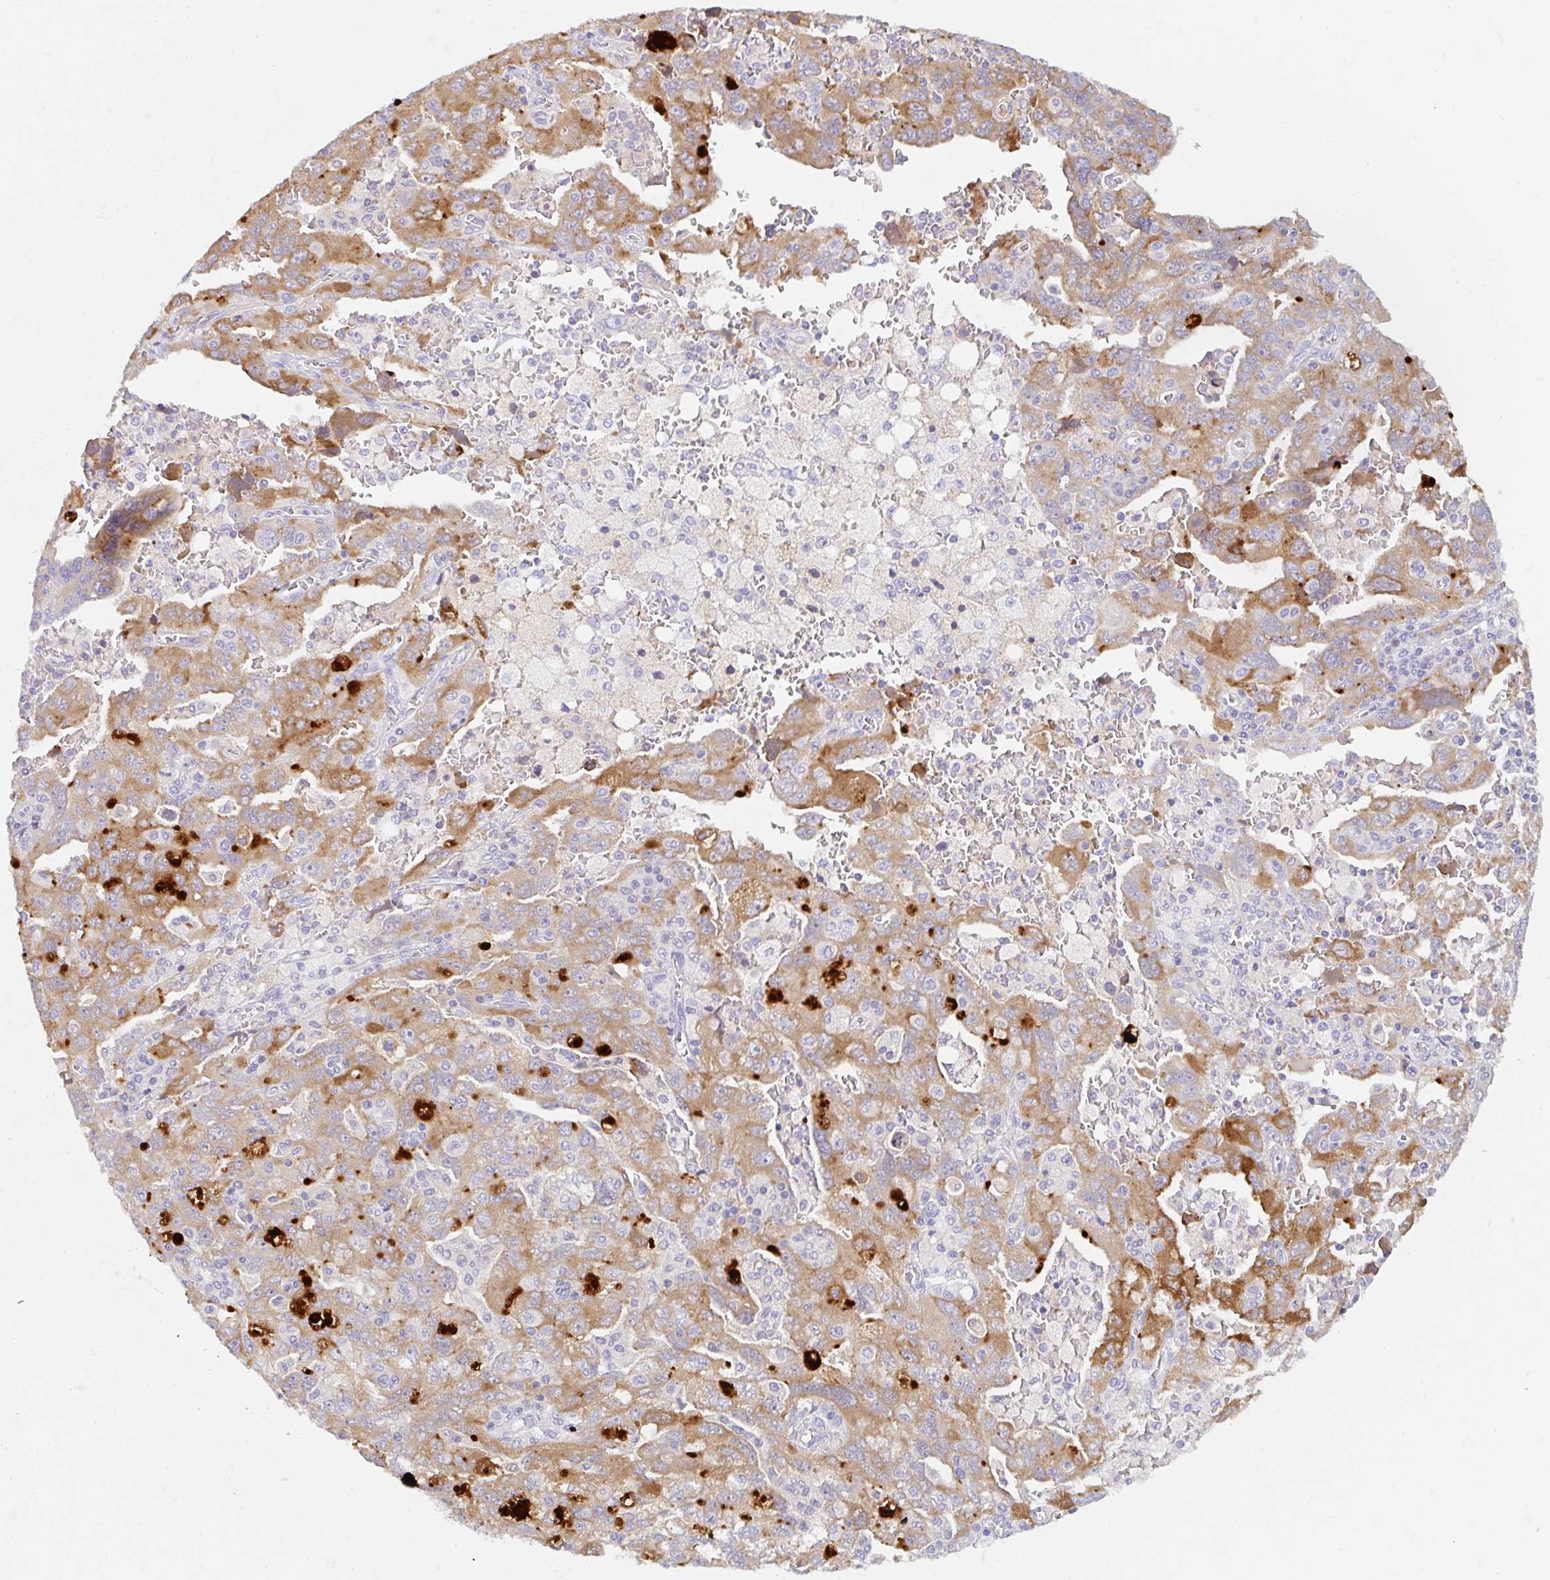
{"staining": {"intensity": "moderate", "quantity": ">75%", "location": "cytoplasmic/membranous"}, "tissue": "ovarian cancer", "cell_type": "Tumor cells", "image_type": "cancer", "snomed": [{"axis": "morphology", "description": "Carcinoma, NOS"}, {"axis": "morphology", "description": "Cystadenocarcinoma, serous, NOS"}, {"axis": "topography", "description": "Ovary"}], "caption": "Ovarian cancer was stained to show a protein in brown. There is medium levels of moderate cytoplasmic/membranous positivity in approximately >75% of tumor cells.", "gene": "KLK8", "patient": {"sex": "female", "age": 69}}